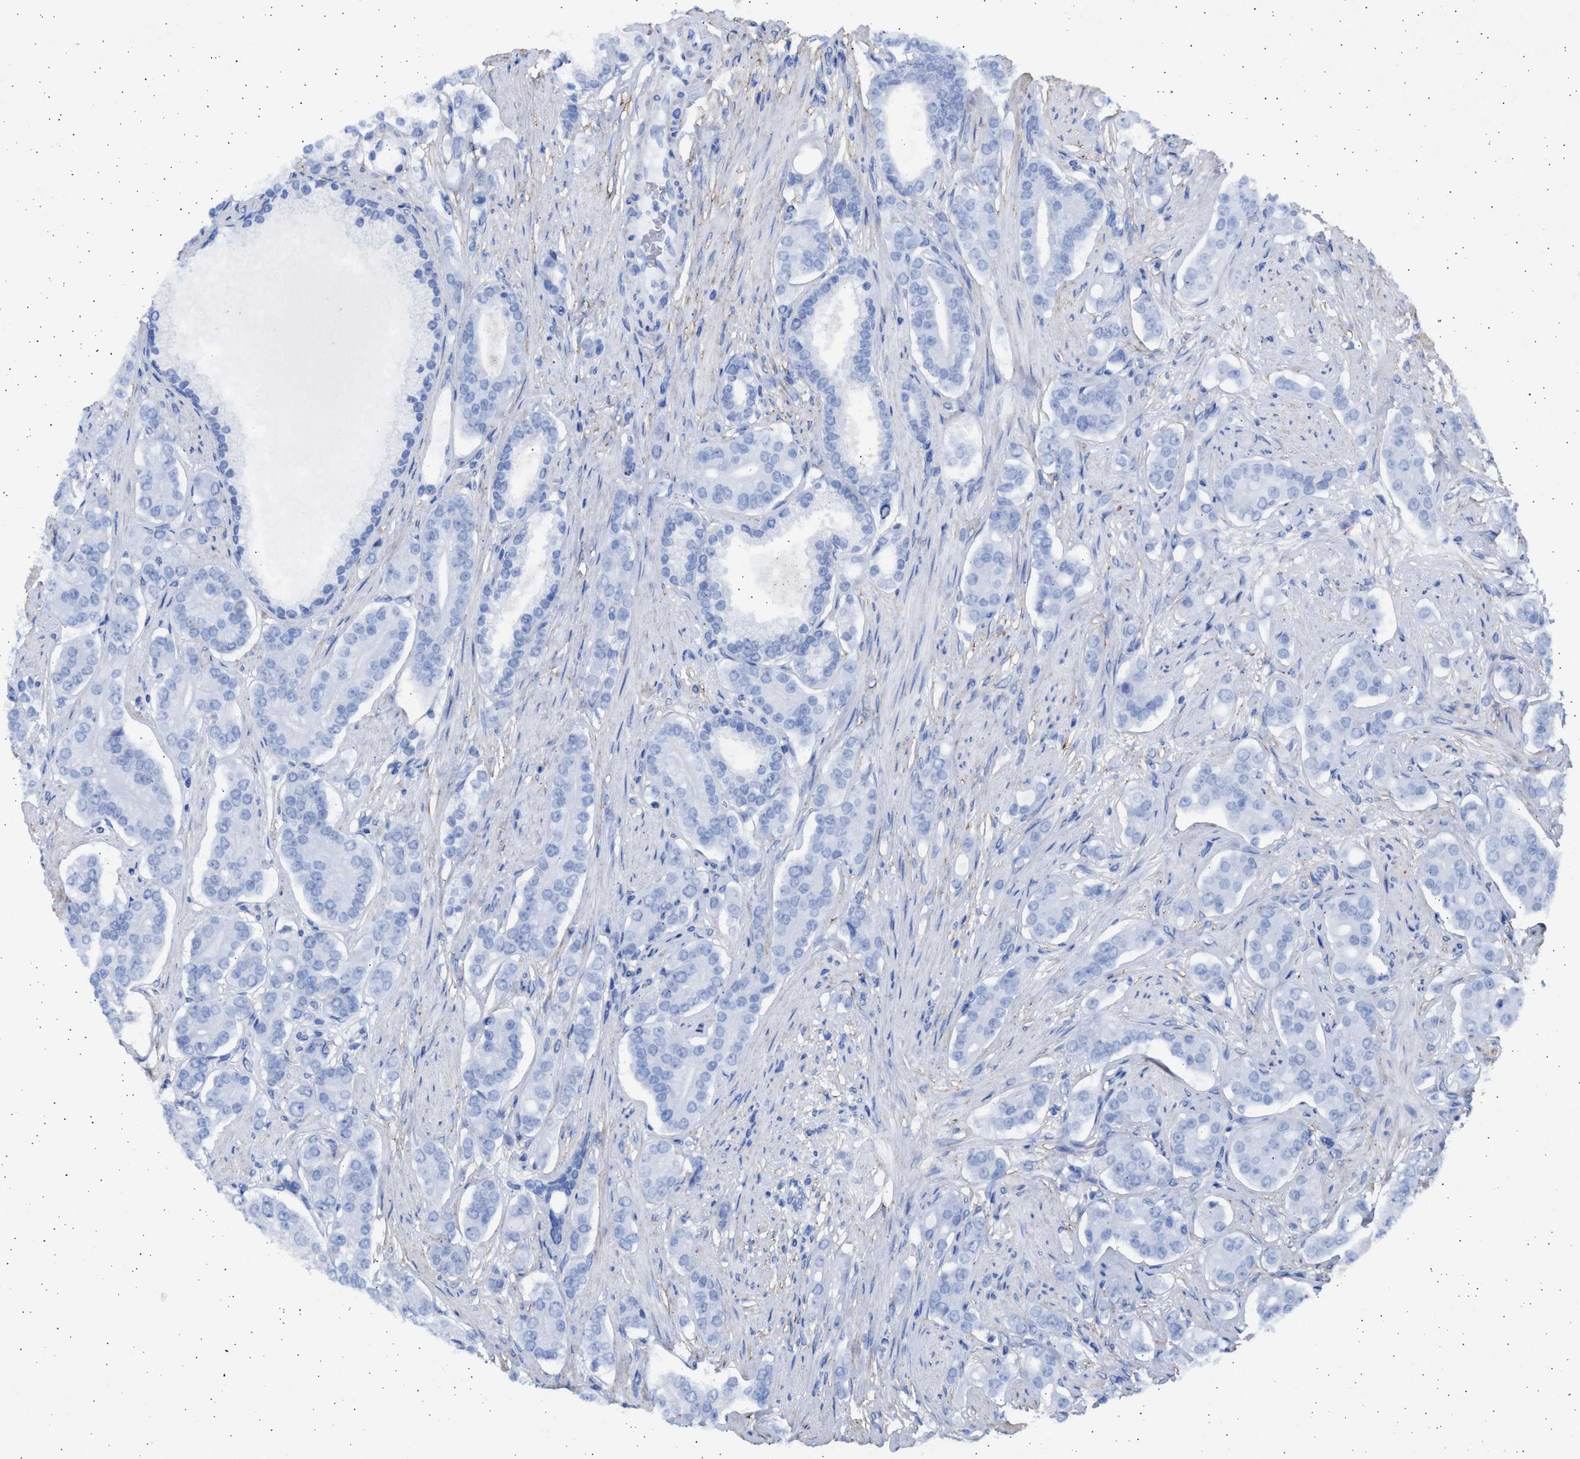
{"staining": {"intensity": "negative", "quantity": "none", "location": "none"}, "tissue": "prostate cancer", "cell_type": "Tumor cells", "image_type": "cancer", "snomed": [{"axis": "morphology", "description": "Adenocarcinoma, High grade"}, {"axis": "topography", "description": "Prostate"}], "caption": "DAB immunohistochemical staining of human prostate cancer (high-grade adenocarcinoma) reveals no significant staining in tumor cells.", "gene": "NBR1", "patient": {"sex": "male", "age": 71}}